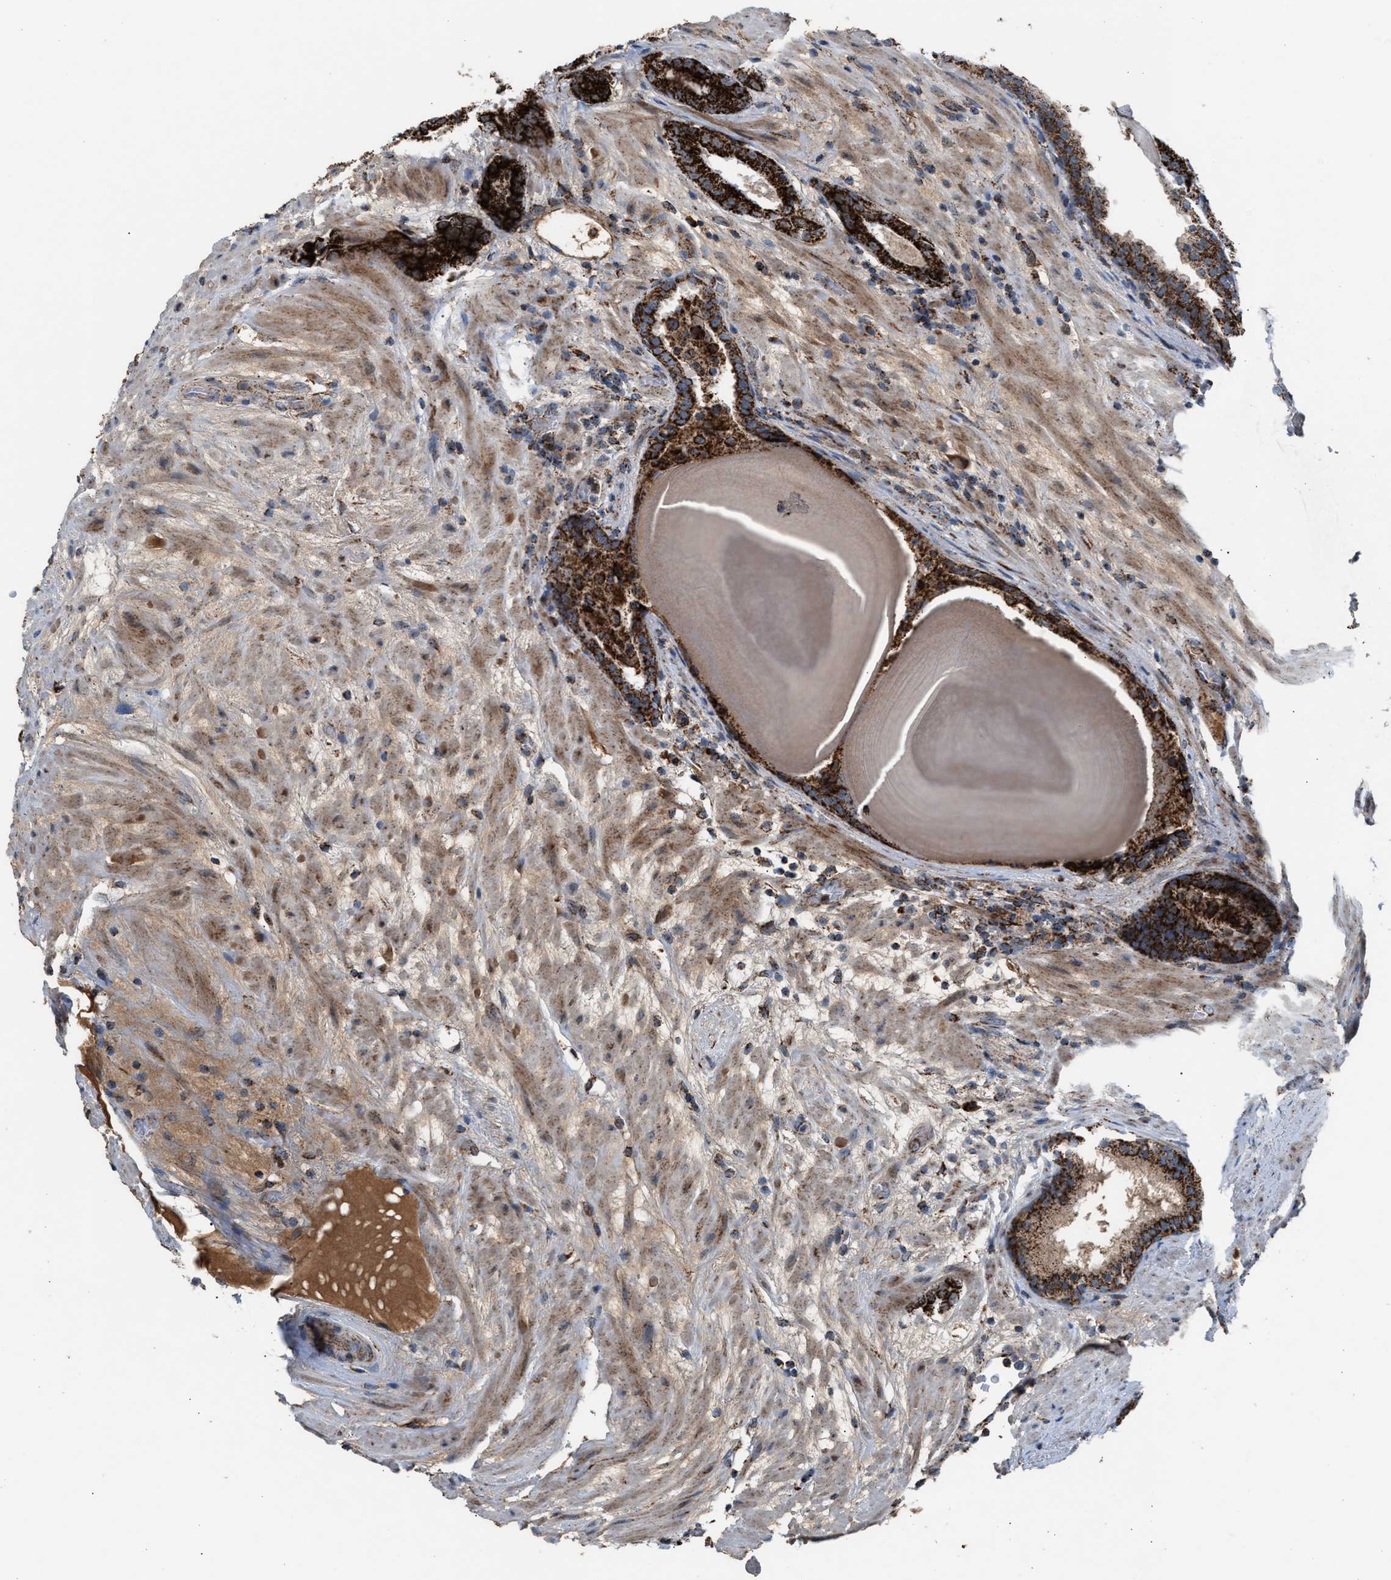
{"staining": {"intensity": "strong", "quantity": ">75%", "location": "cytoplasmic/membranous"}, "tissue": "prostate cancer", "cell_type": "Tumor cells", "image_type": "cancer", "snomed": [{"axis": "morphology", "description": "Adenocarcinoma, Low grade"}, {"axis": "topography", "description": "Prostate"}], "caption": "Protein expression analysis of prostate adenocarcinoma (low-grade) exhibits strong cytoplasmic/membranous positivity in about >75% of tumor cells.", "gene": "PMPCA", "patient": {"sex": "male", "age": 69}}